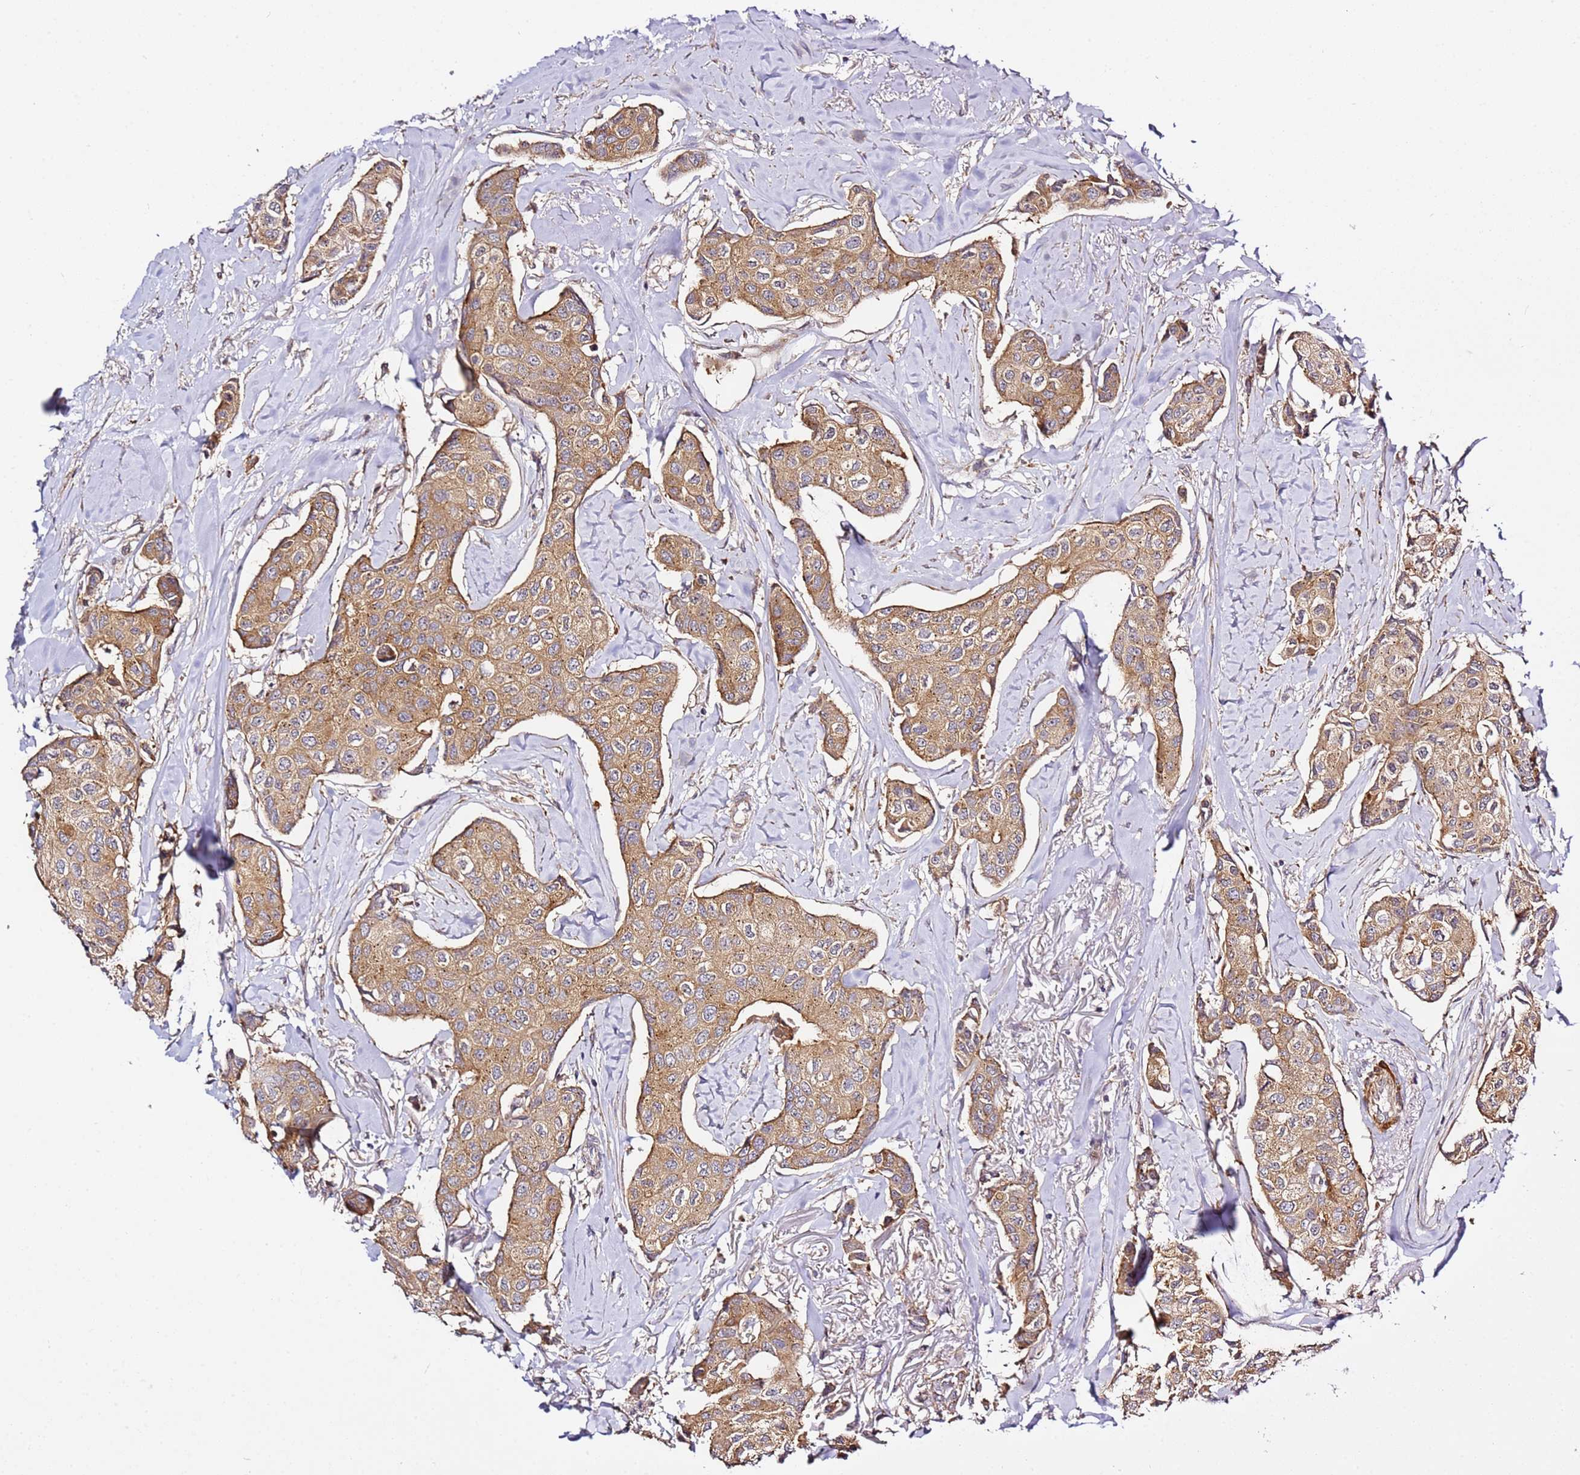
{"staining": {"intensity": "moderate", "quantity": ">75%", "location": "cytoplasmic/membranous"}, "tissue": "breast cancer", "cell_type": "Tumor cells", "image_type": "cancer", "snomed": [{"axis": "morphology", "description": "Duct carcinoma"}, {"axis": "topography", "description": "Breast"}], "caption": "Immunohistochemical staining of breast cancer (infiltrating ductal carcinoma) displays moderate cytoplasmic/membranous protein positivity in about >75% of tumor cells. The protein of interest is stained brown, and the nuclei are stained in blue (DAB (3,3'-diaminobenzidine) IHC with brightfield microscopy, high magnification).", "gene": "PVRIG", "patient": {"sex": "female", "age": 80}}